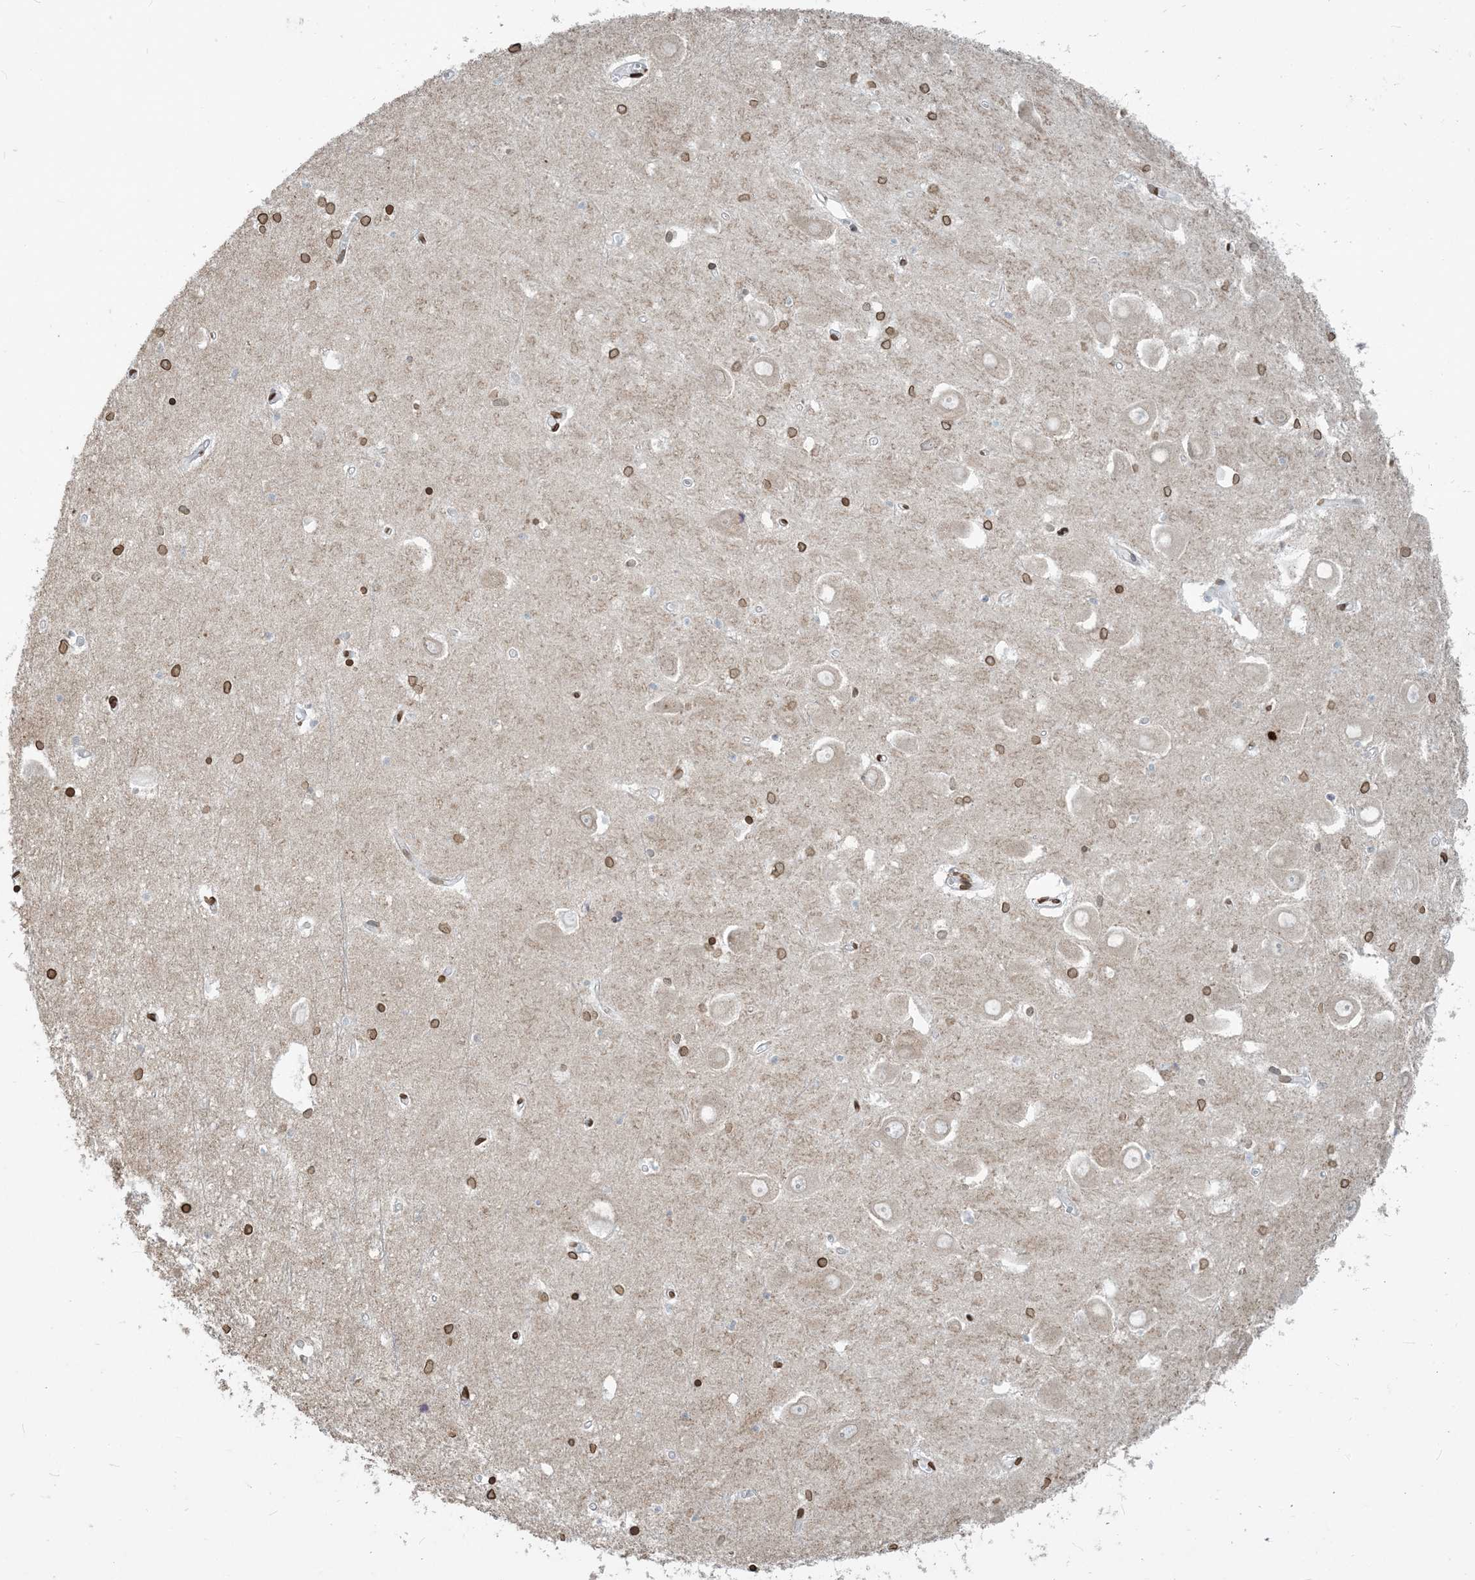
{"staining": {"intensity": "moderate", "quantity": "25%-75%", "location": "cytoplasmic/membranous,nuclear"}, "tissue": "hippocampus", "cell_type": "Glial cells", "image_type": "normal", "snomed": [{"axis": "morphology", "description": "Normal tissue, NOS"}, {"axis": "topography", "description": "Hippocampus"}], "caption": "Hippocampus stained with a brown dye demonstrates moderate cytoplasmic/membranous,nuclear positive positivity in about 25%-75% of glial cells.", "gene": "WWP1", "patient": {"sex": "male", "age": 70}}